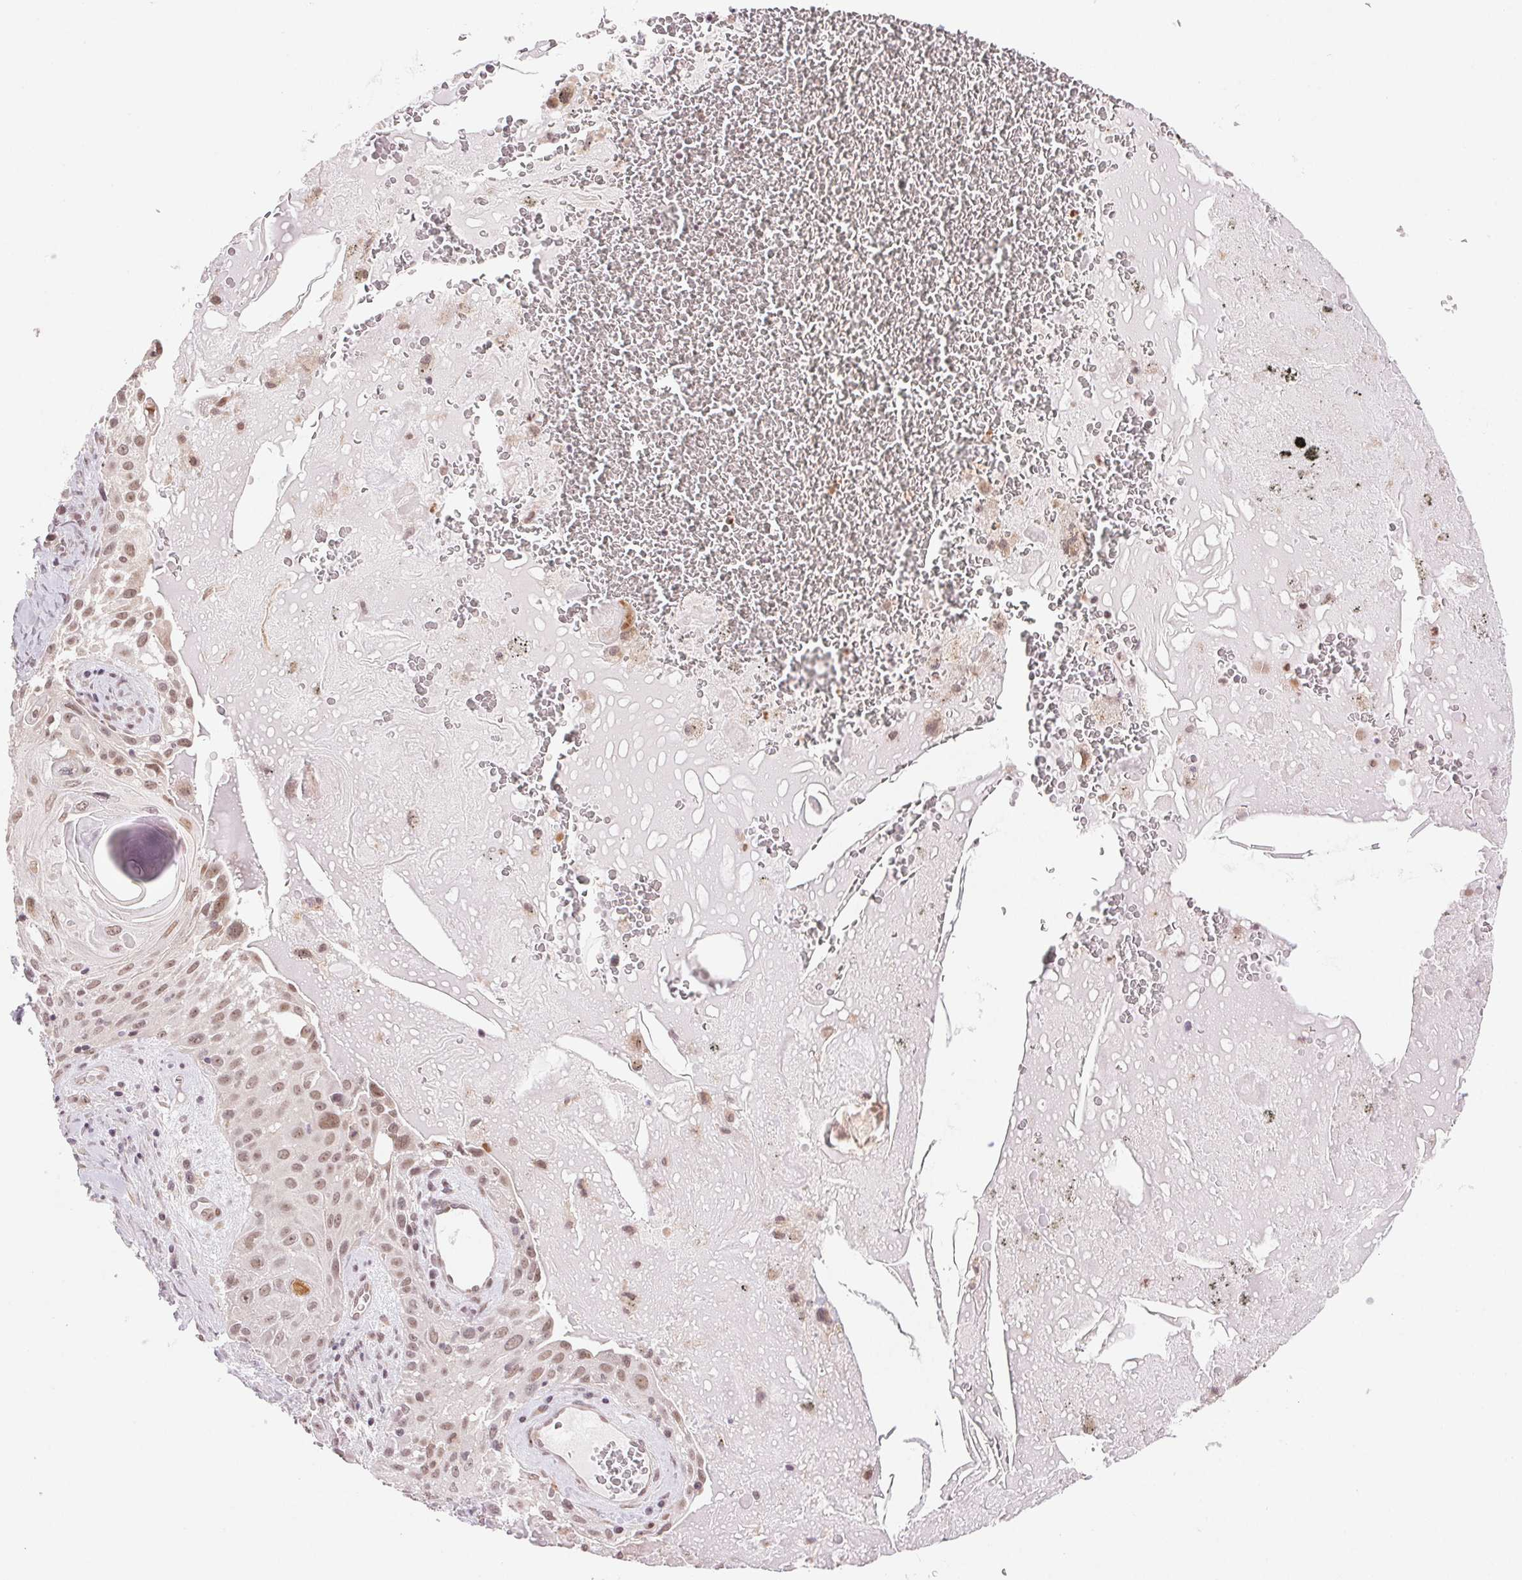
{"staining": {"intensity": "weak", "quantity": ">75%", "location": "nuclear"}, "tissue": "lung cancer", "cell_type": "Tumor cells", "image_type": "cancer", "snomed": [{"axis": "morphology", "description": "Squamous cell carcinoma, NOS"}, {"axis": "topography", "description": "Lung"}], "caption": "Lung squamous cell carcinoma was stained to show a protein in brown. There is low levels of weak nuclear staining in approximately >75% of tumor cells. (DAB (3,3'-diaminobenzidine) IHC with brightfield microscopy, high magnification).", "gene": "GRHL3", "patient": {"sex": "male", "age": 79}}